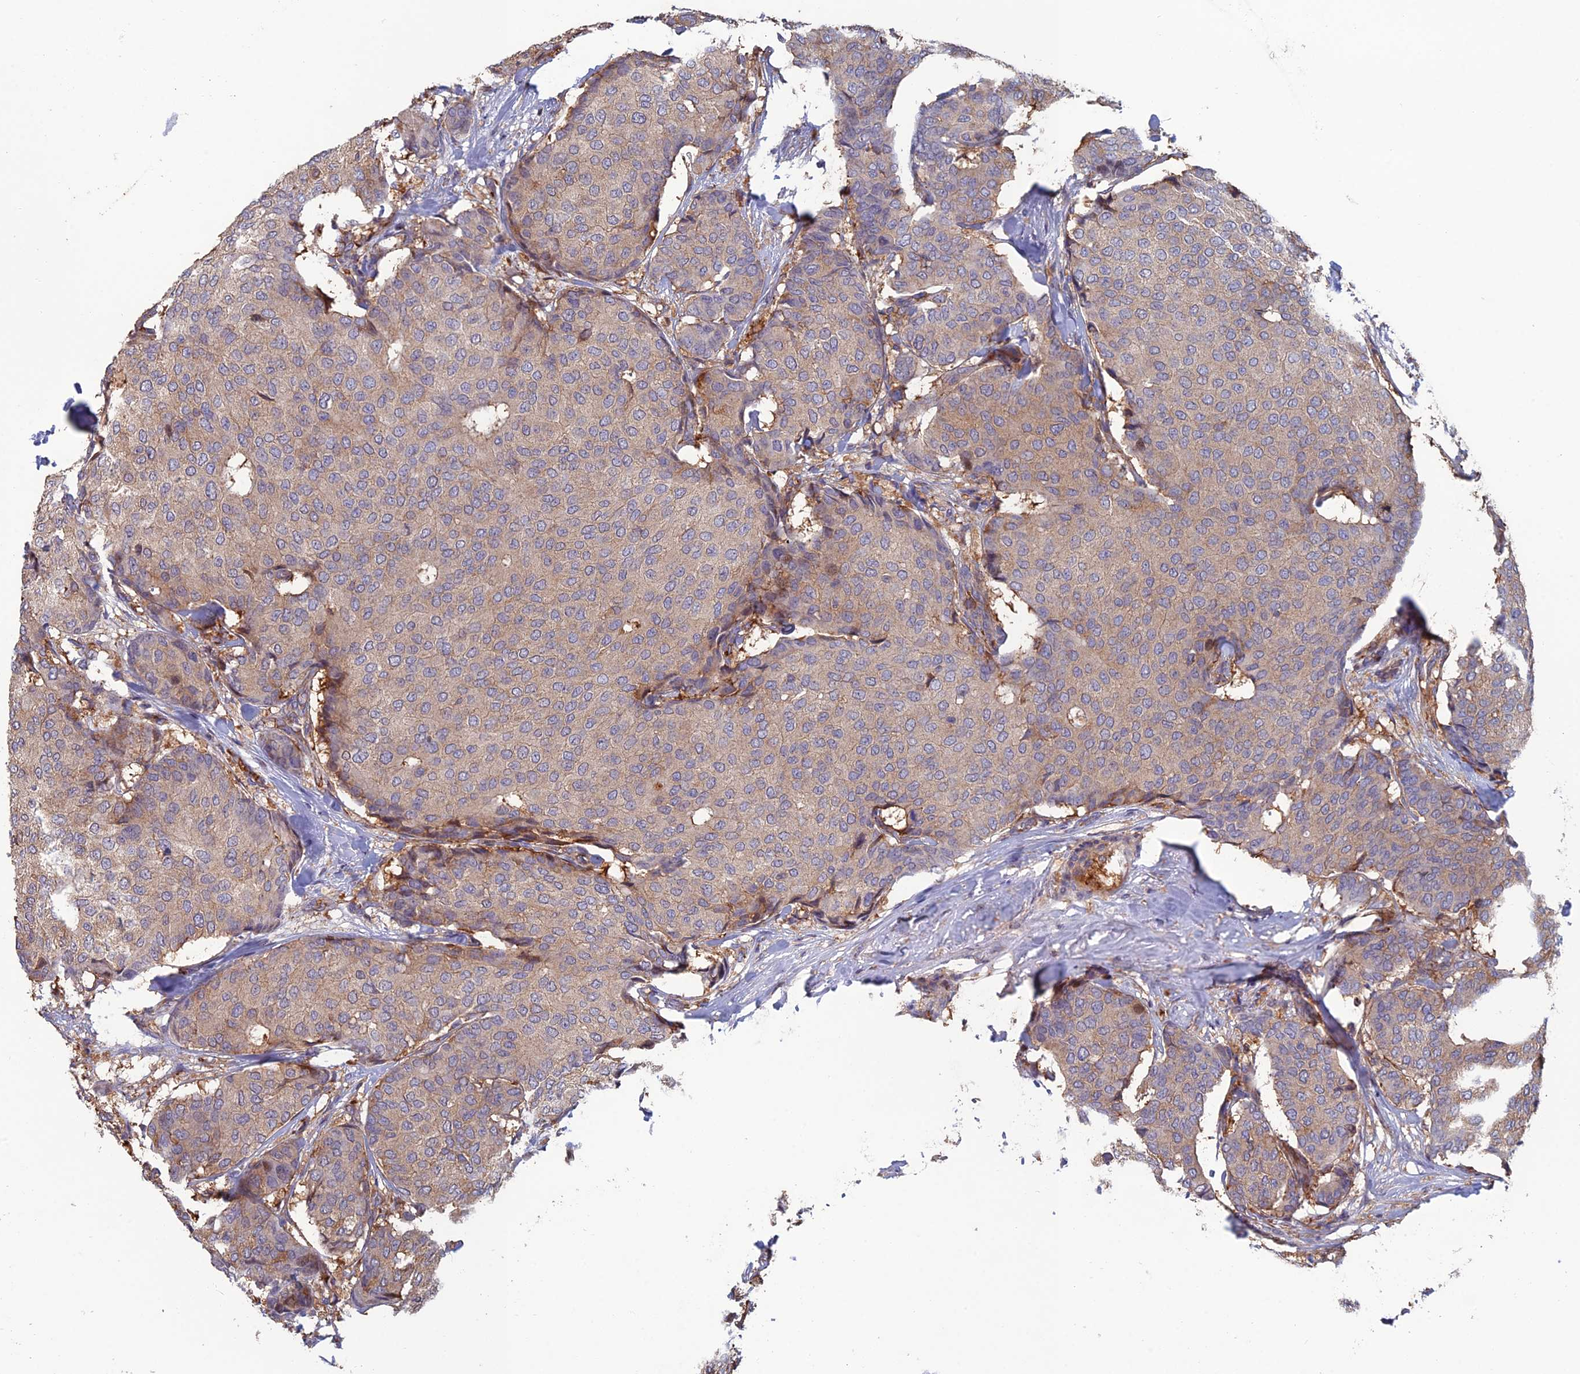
{"staining": {"intensity": "weak", "quantity": "<25%", "location": "cytoplasmic/membranous"}, "tissue": "breast cancer", "cell_type": "Tumor cells", "image_type": "cancer", "snomed": [{"axis": "morphology", "description": "Duct carcinoma"}, {"axis": "topography", "description": "Breast"}], "caption": "DAB (3,3'-diaminobenzidine) immunohistochemical staining of breast intraductal carcinoma displays no significant positivity in tumor cells.", "gene": "C15orf62", "patient": {"sex": "female", "age": 75}}